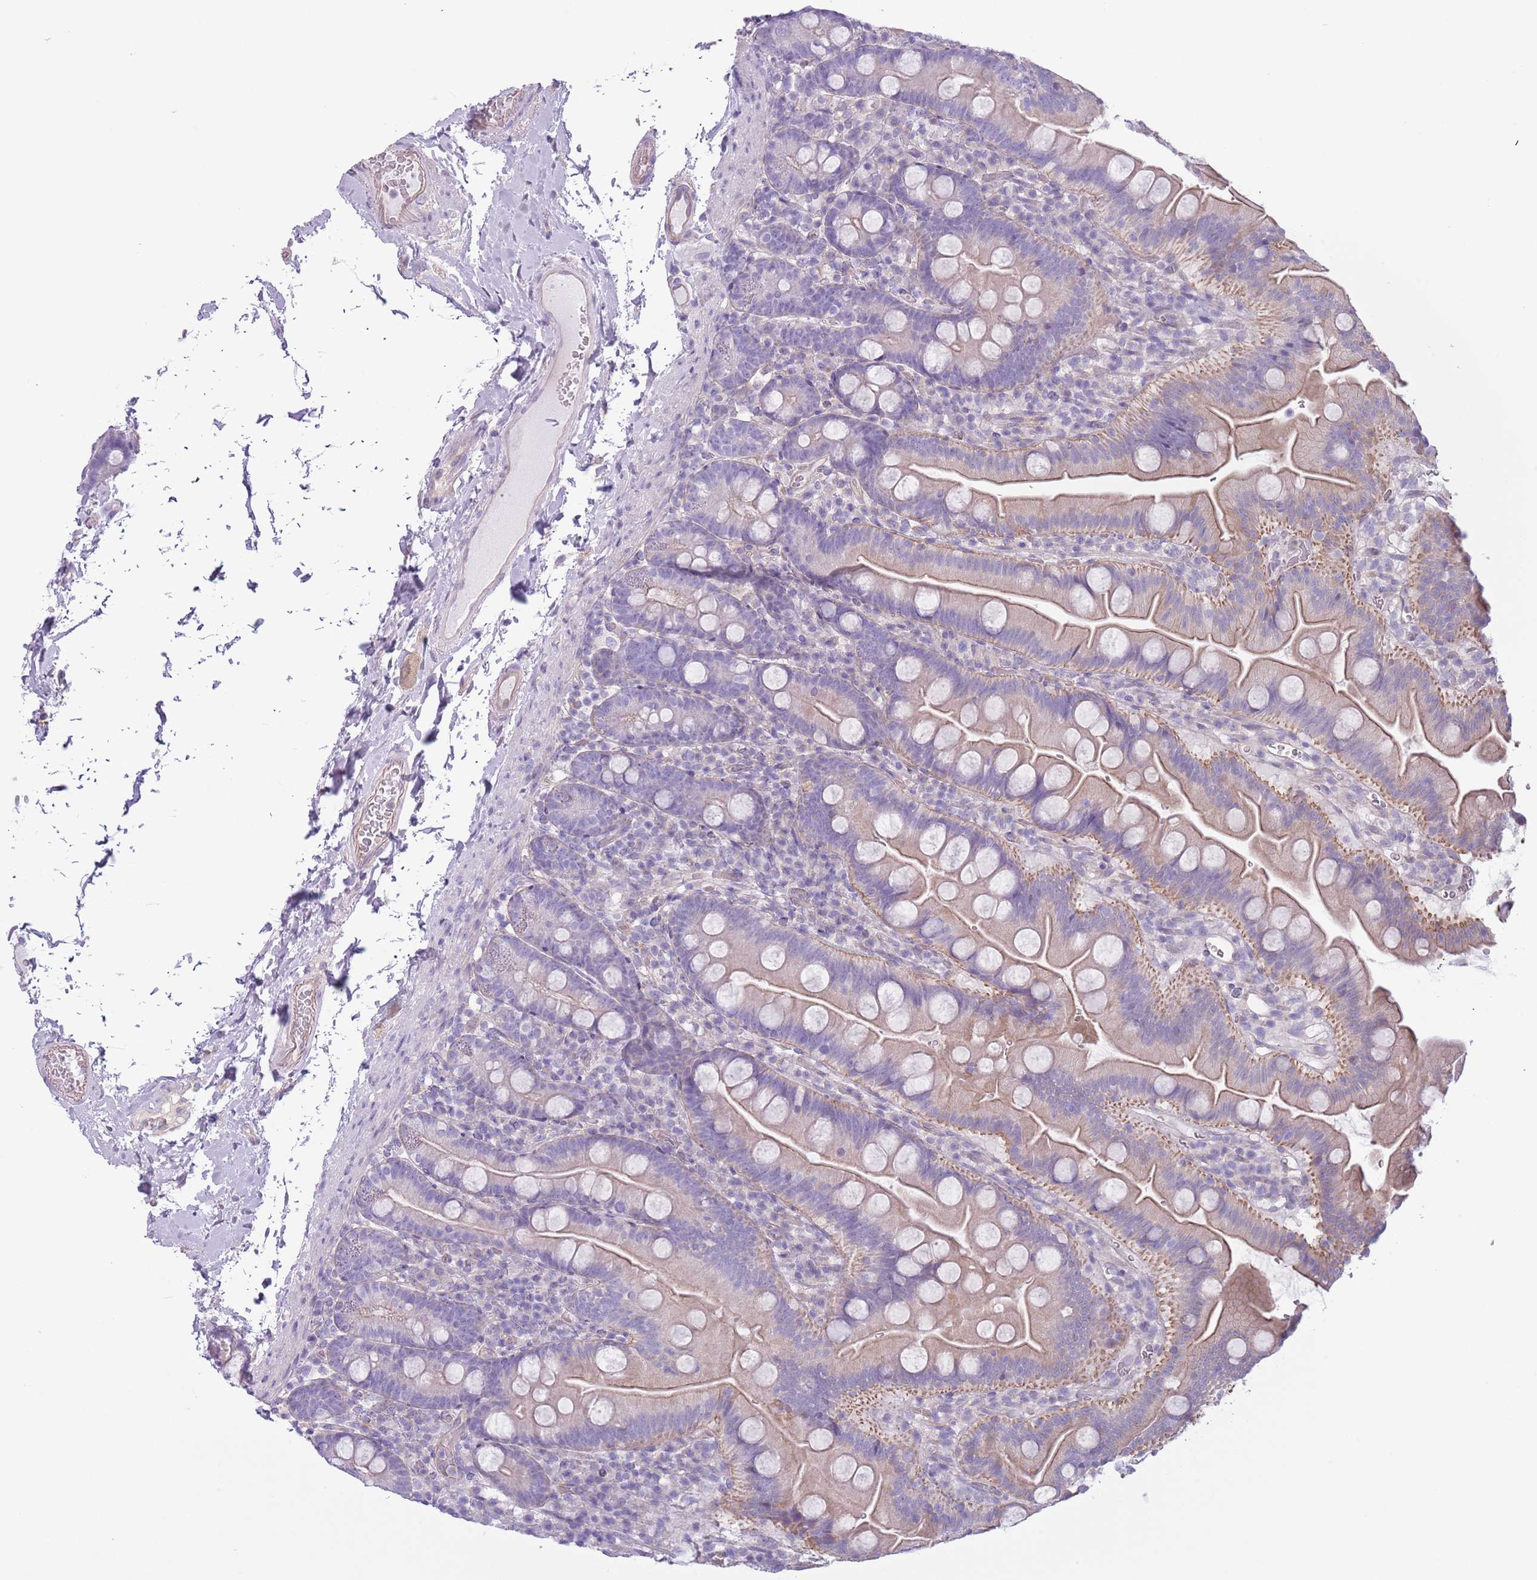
{"staining": {"intensity": "moderate", "quantity": "<25%", "location": "cytoplasmic/membranous"}, "tissue": "small intestine", "cell_type": "Glandular cells", "image_type": "normal", "snomed": [{"axis": "morphology", "description": "Normal tissue, NOS"}, {"axis": "topography", "description": "Small intestine"}], "caption": "This histopathology image exhibits immunohistochemistry (IHC) staining of benign small intestine, with low moderate cytoplasmic/membranous staining in about <25% of glandular cells.", "gene": "RBP3", "patient": {"sex": "female", "age": 68}}